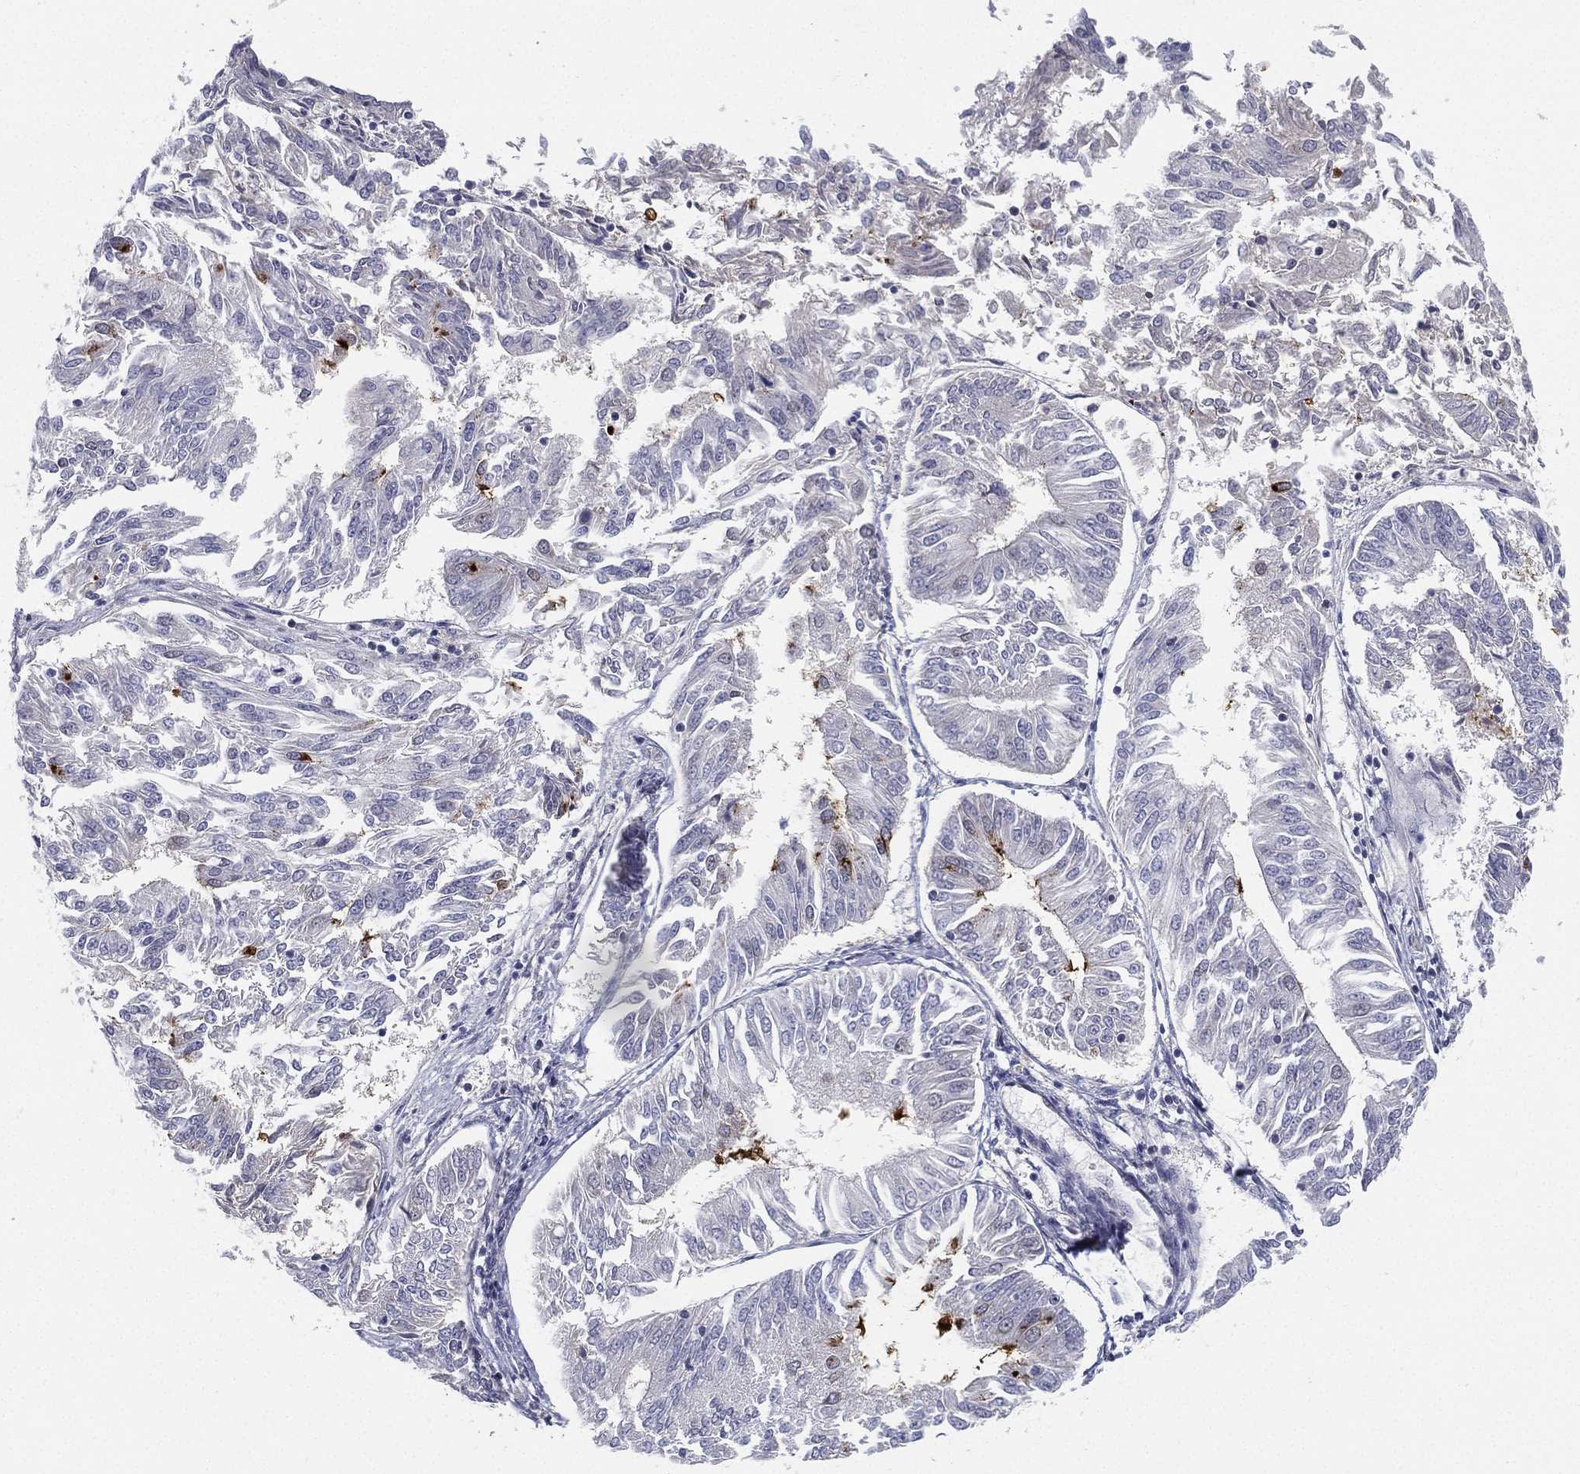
{"staining": {"intensity": "strong", "quantity": "<25%", "location": "cytoplasmic/membranous"}, "tissue": "endometrial cancer", "cell_type": "Tumor cells", "image_type": "cancer", "snomed": [{"axis": "morphology", "description": "Adenocarcinoma, NOS"}, {"axis": "topography", "description": "Endometrium"}], "caption": "Immunohistochemical staining of human endometrial cancer (adenocarcinoma) exhibits medium levels of strong cytoplasmic/membranous protein positivity in approximately <25% of tumor cells.", "gene": "MS4A8", "patient": {"sex": "female", "age": 58}}